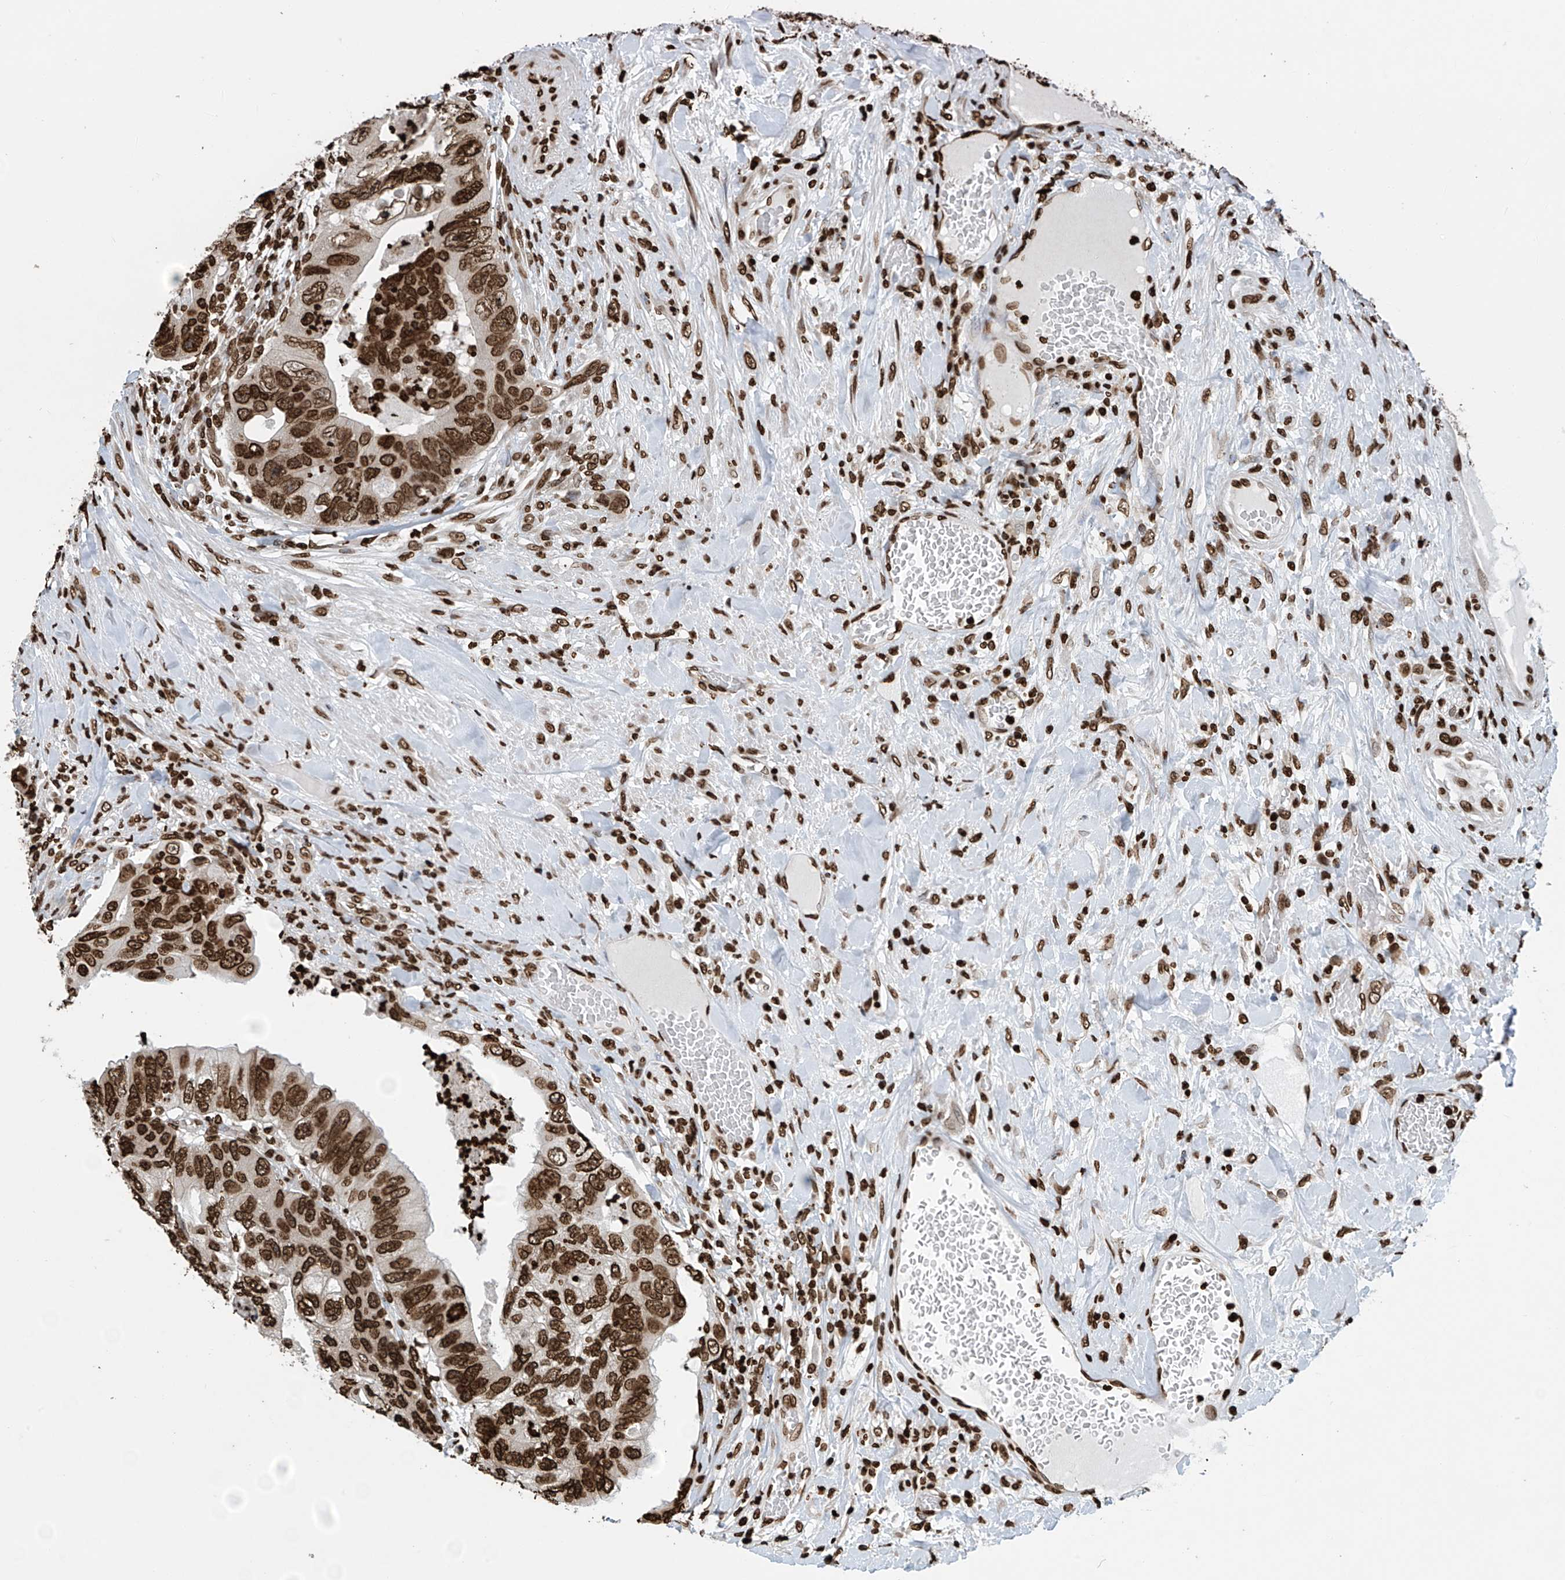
{"staining": {"intensity": "strong", "quantity": ">75%", "location": "nuclear"}, "tissue": "colorectal cancer", "cell_type": "Tumor cells", "image_type": "cancer", "snomed": [{"axis": "morphology", "description": "Adenocarcinoma, NOS"}, {"axis": "topography", "description": "Rectum"}], "caption": "Colorectal cancer tissue shows strong nuclear expression in about >75% of tumor cells", "gene": "DPPA2", "patient": {"sex": "male", "age": 63}}